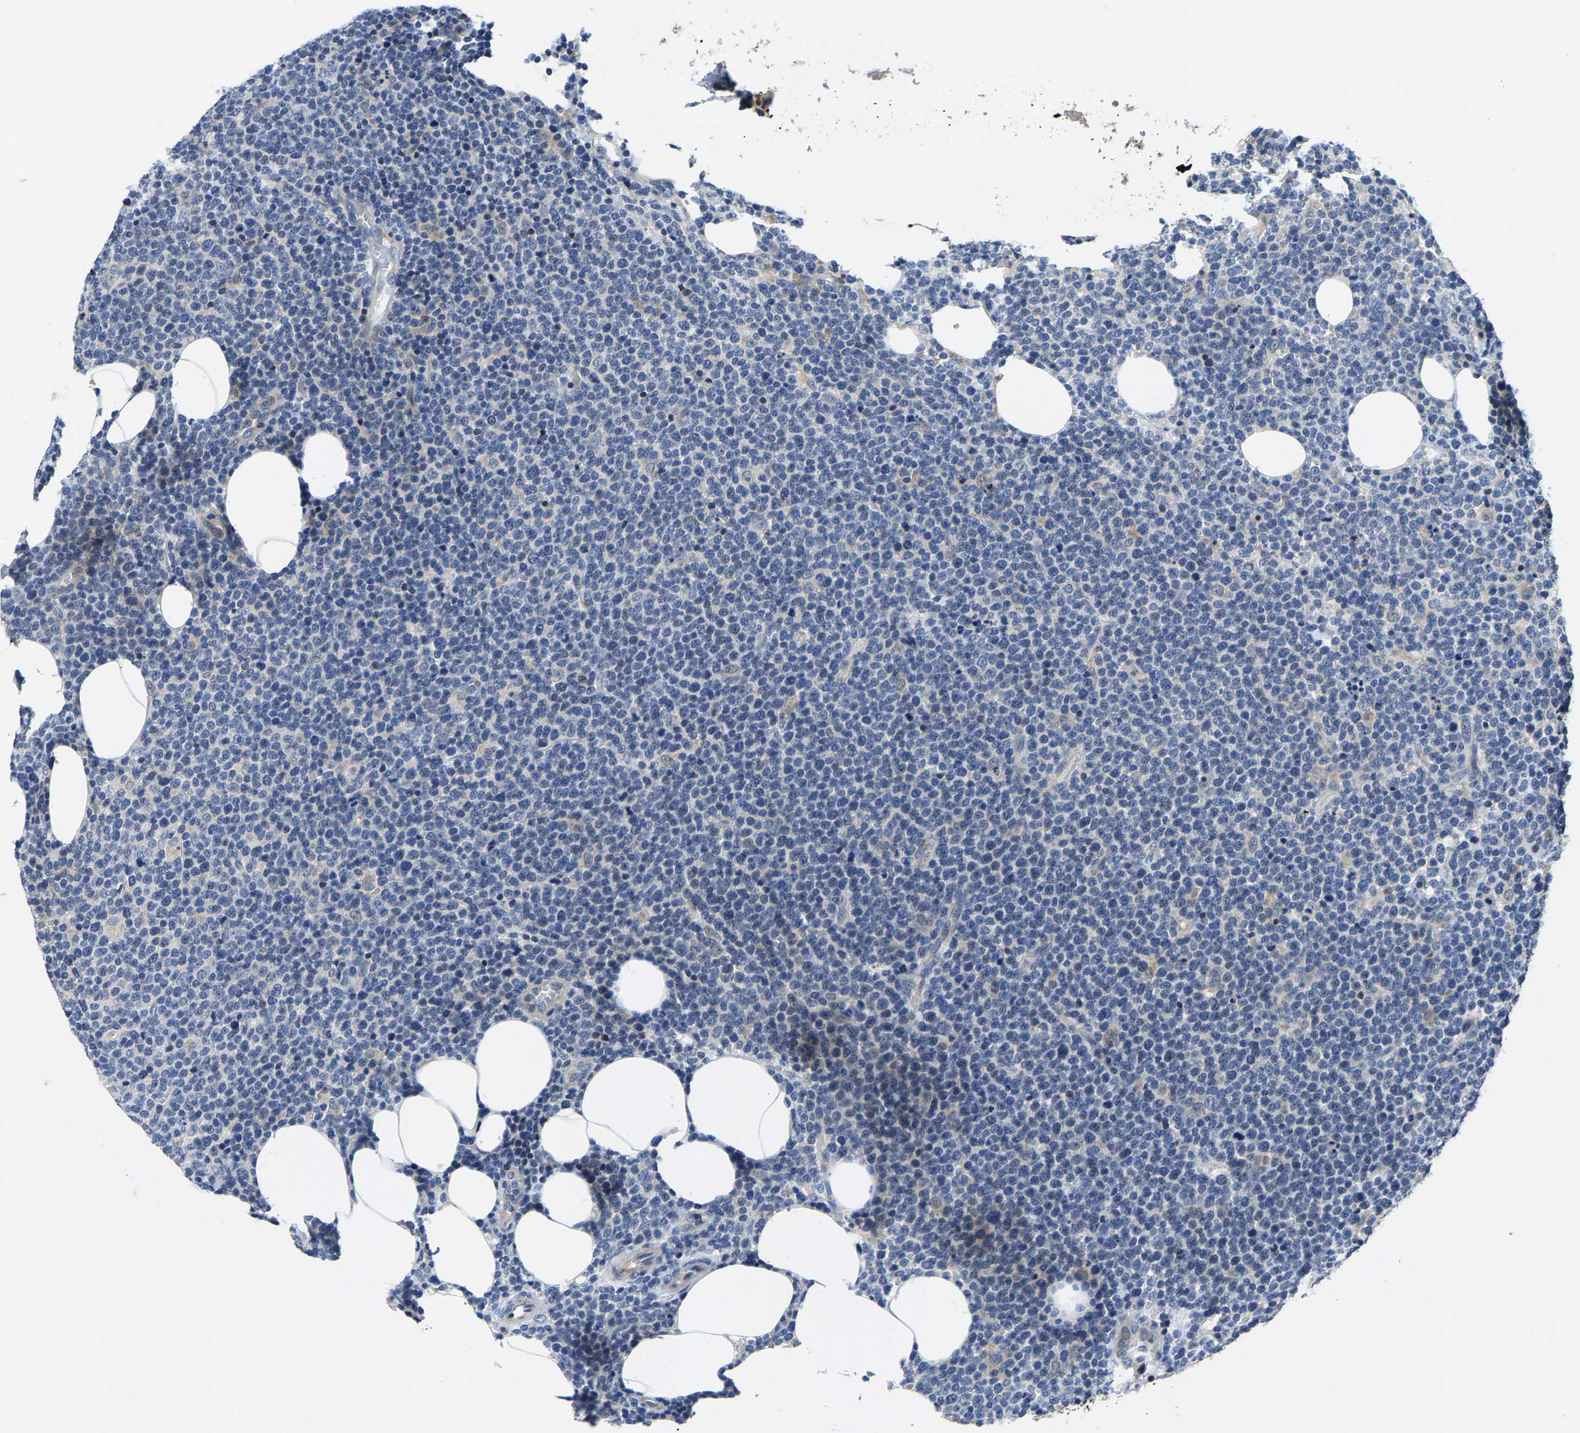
{"staining": {"intensity": "negative", "quantity": "none", "location": "none"}, "tissue": "lymphoma", "cell_type": "Tumor cells", "image_type": "cancer", "snomed": [{"axis": "morphology", "description": "Malignant lymphoma, non-Hodgkin's type, High grade"}, {"axis": "topography", "description": "Lymph node"}], "caption": "Tumor cells show no significant protein positivity in lymphoma.", "gene": "AGBL3", "patient": {"sex": "male", "age": 61}}